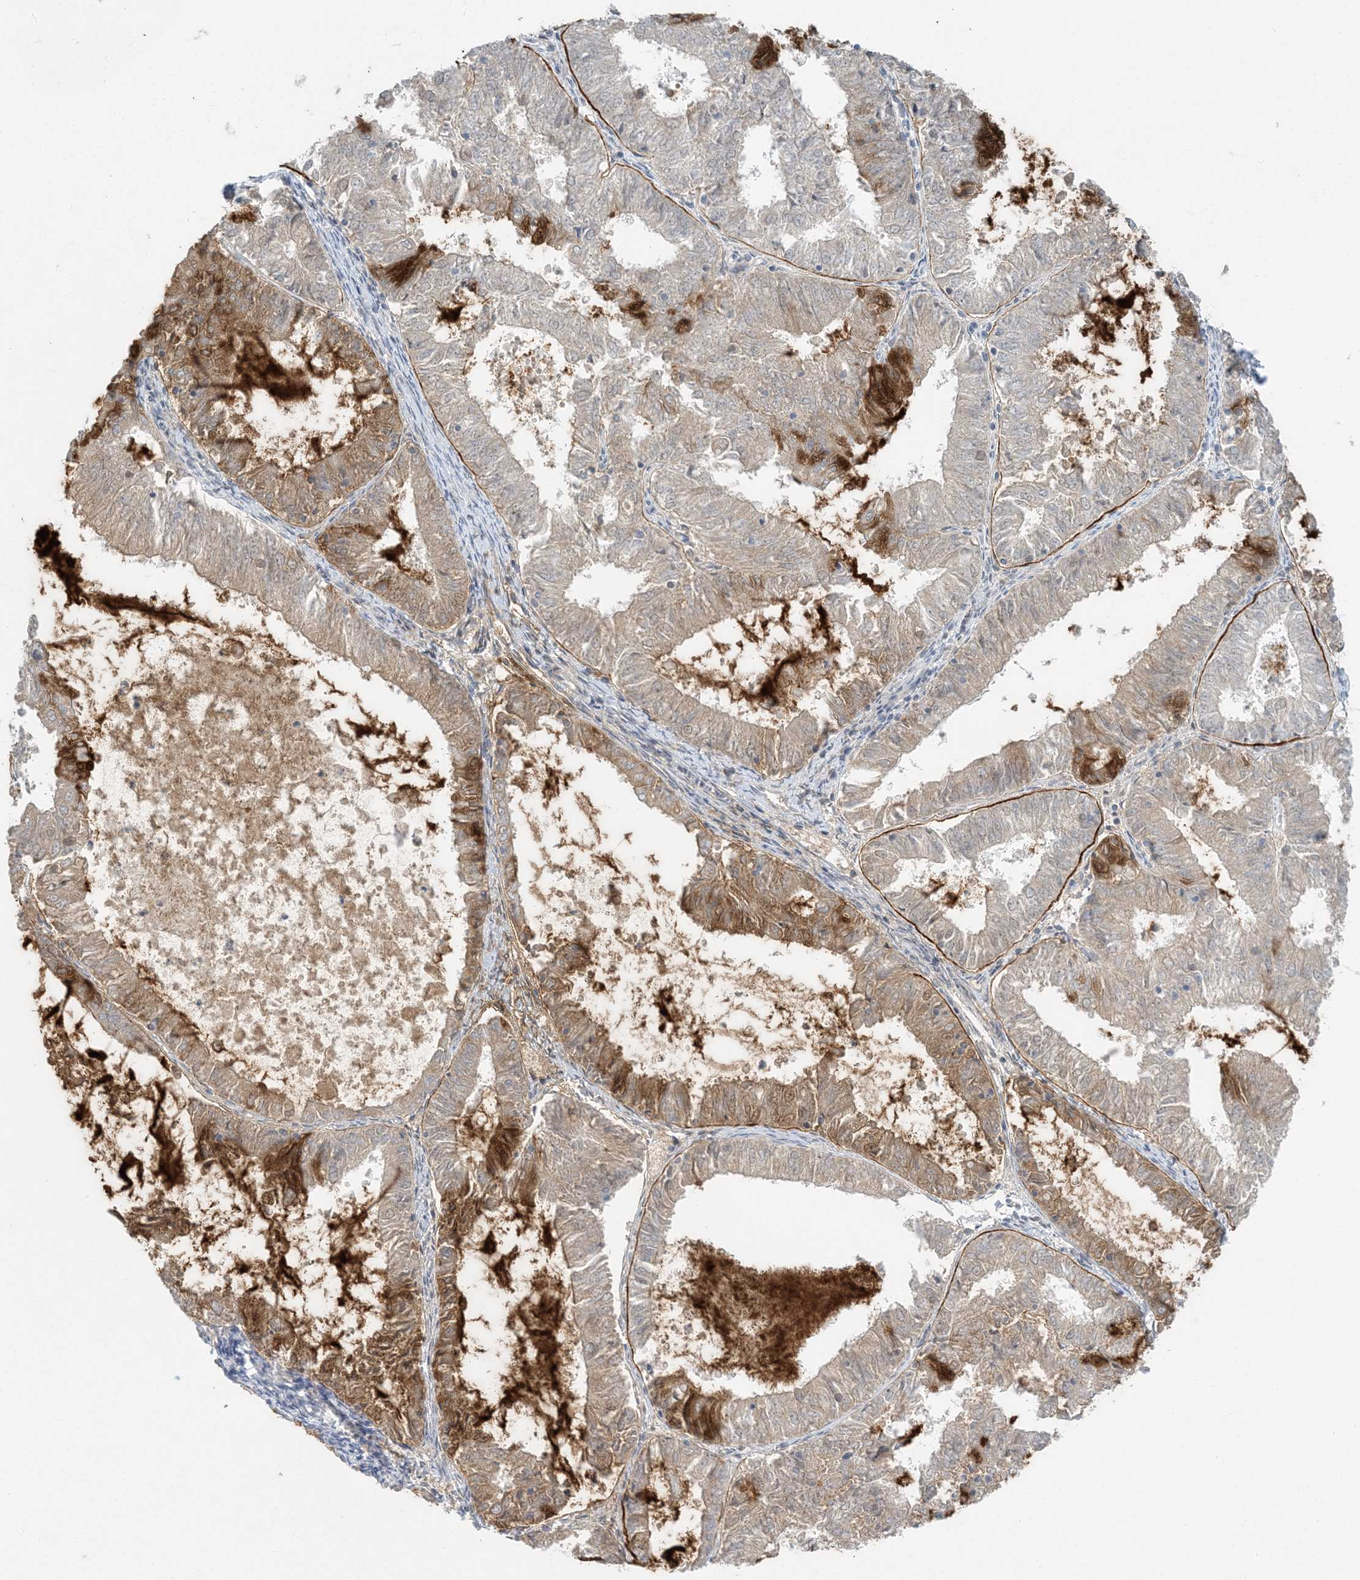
{"staining": {"intensity": "moderate", "quantity": "25%-75%", "location": "cytoplasmic/membranous"}, "tissue": "endometrial cancer", "cell_type": "Tumor cells", "image_type": "cancer", "snomed": [{"axis": "morphology", "description": "Adenocarcinoma, NOS"}, {"axis": "topography", "description": "Endometrium"}], "caption": "A medium amount of moderate cytoplasmic/membranous staining is present in approximately 25%-75% of tumor cells in endometrial cancer tissue. Immunohistochemistry (ihc) stains the protein of interest in brown and the nuclei are stained blue.", "gene": "CTDNEP1", "patient": {"sex": "female", "age": 57}}